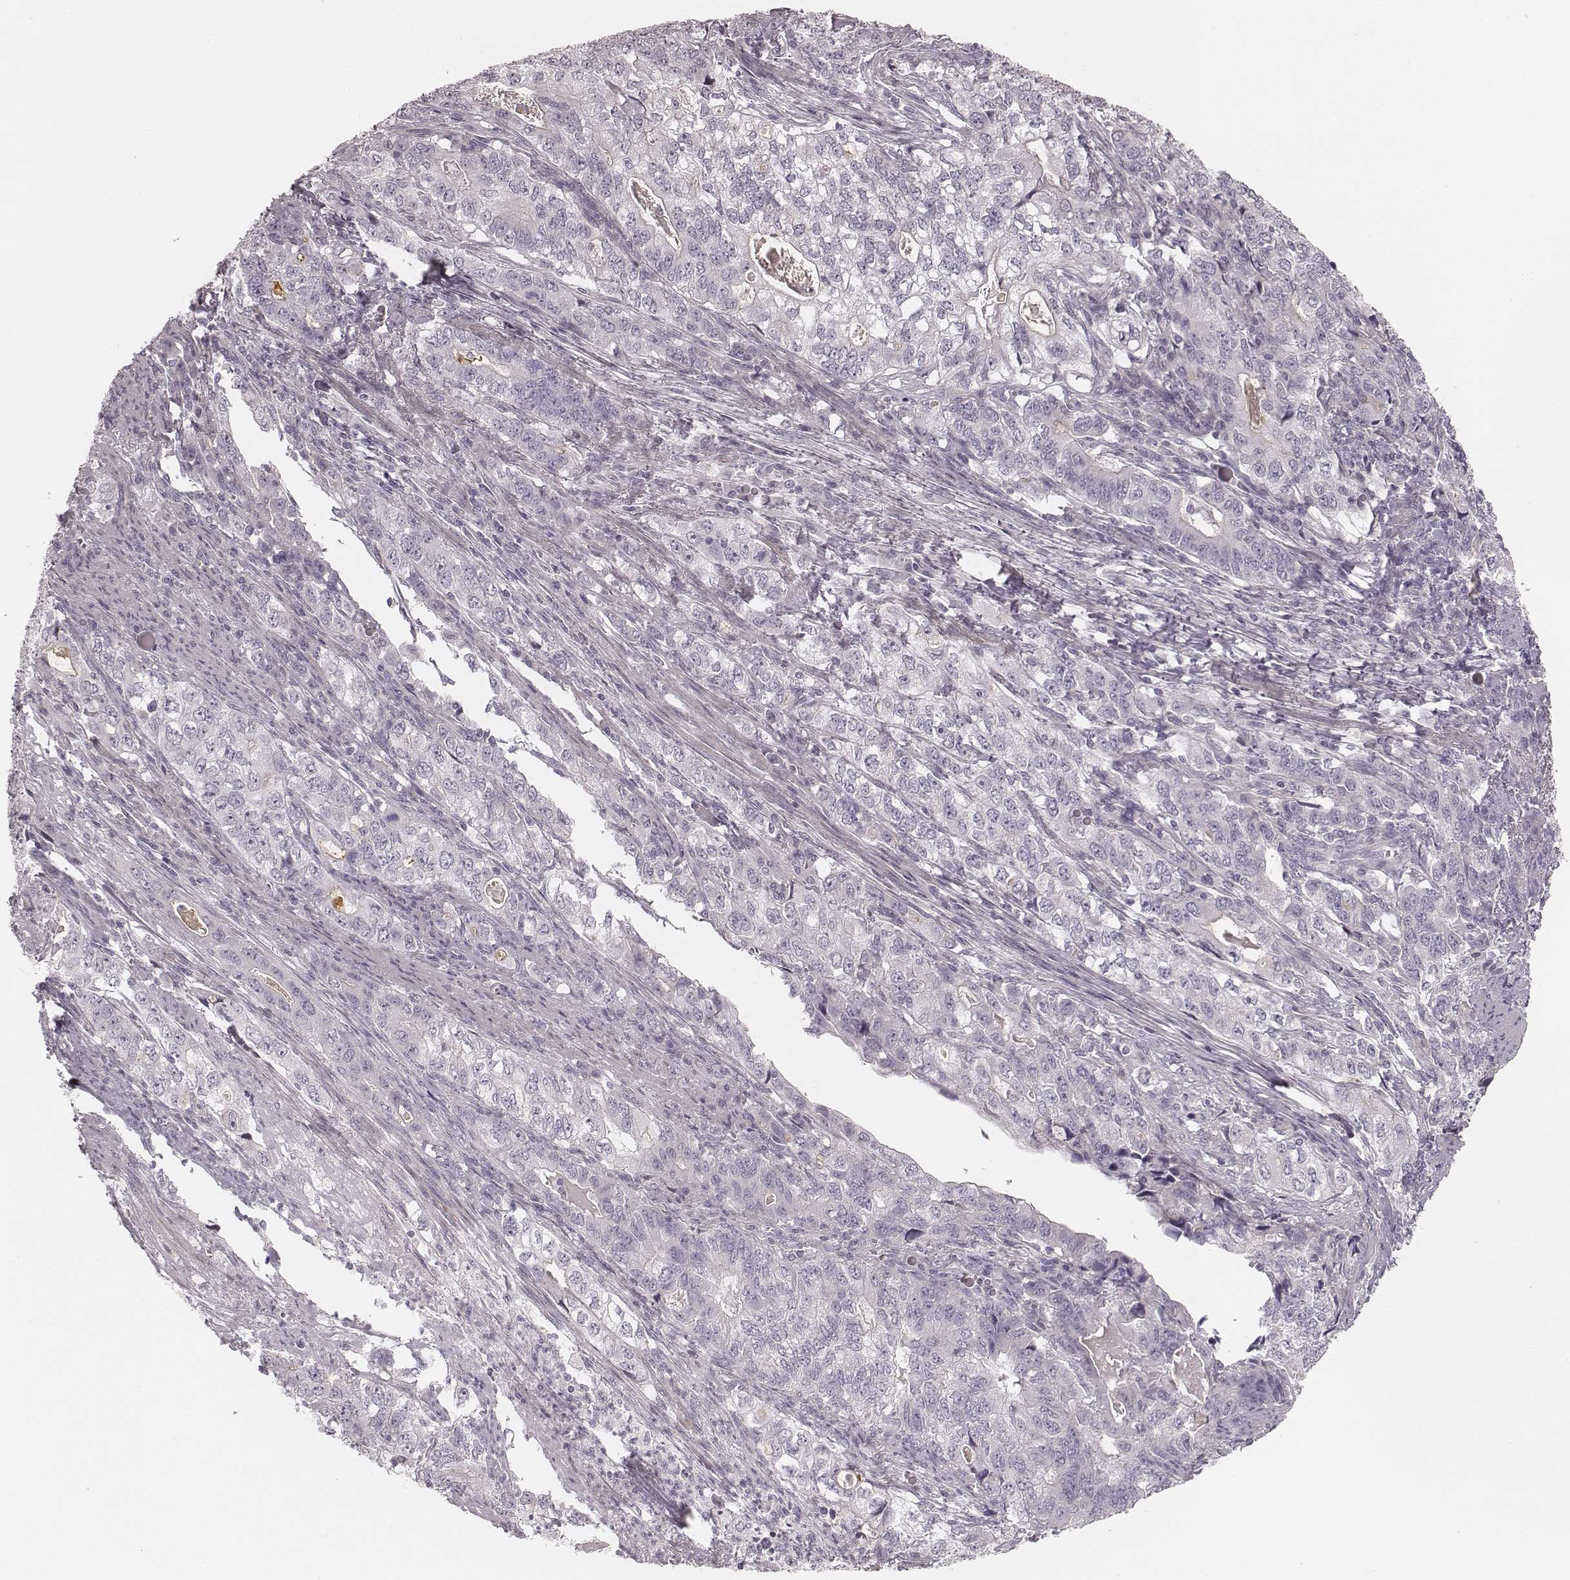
{"staining": {"intensity": "negative", "quantity": "none", "location": "none"}, "tissue": "stomach cancer", "cell_type": "Tumor cells", "image_type": "cancer", "snomed": [{"axis": "morphology", "description": "Adenocarcinoma, NOS"}, {"axis": "topography", "description": "Stomach, lower"}], "caption": "Immunohistochemistry (IHC) histopathology image of stomach cancer (adenocarcinoma) stained for a protein (brown), which demonstrates no positivity in tumor cells.", "gene": "SPATA24", "patient": {"sex": "female", "age": 72}}